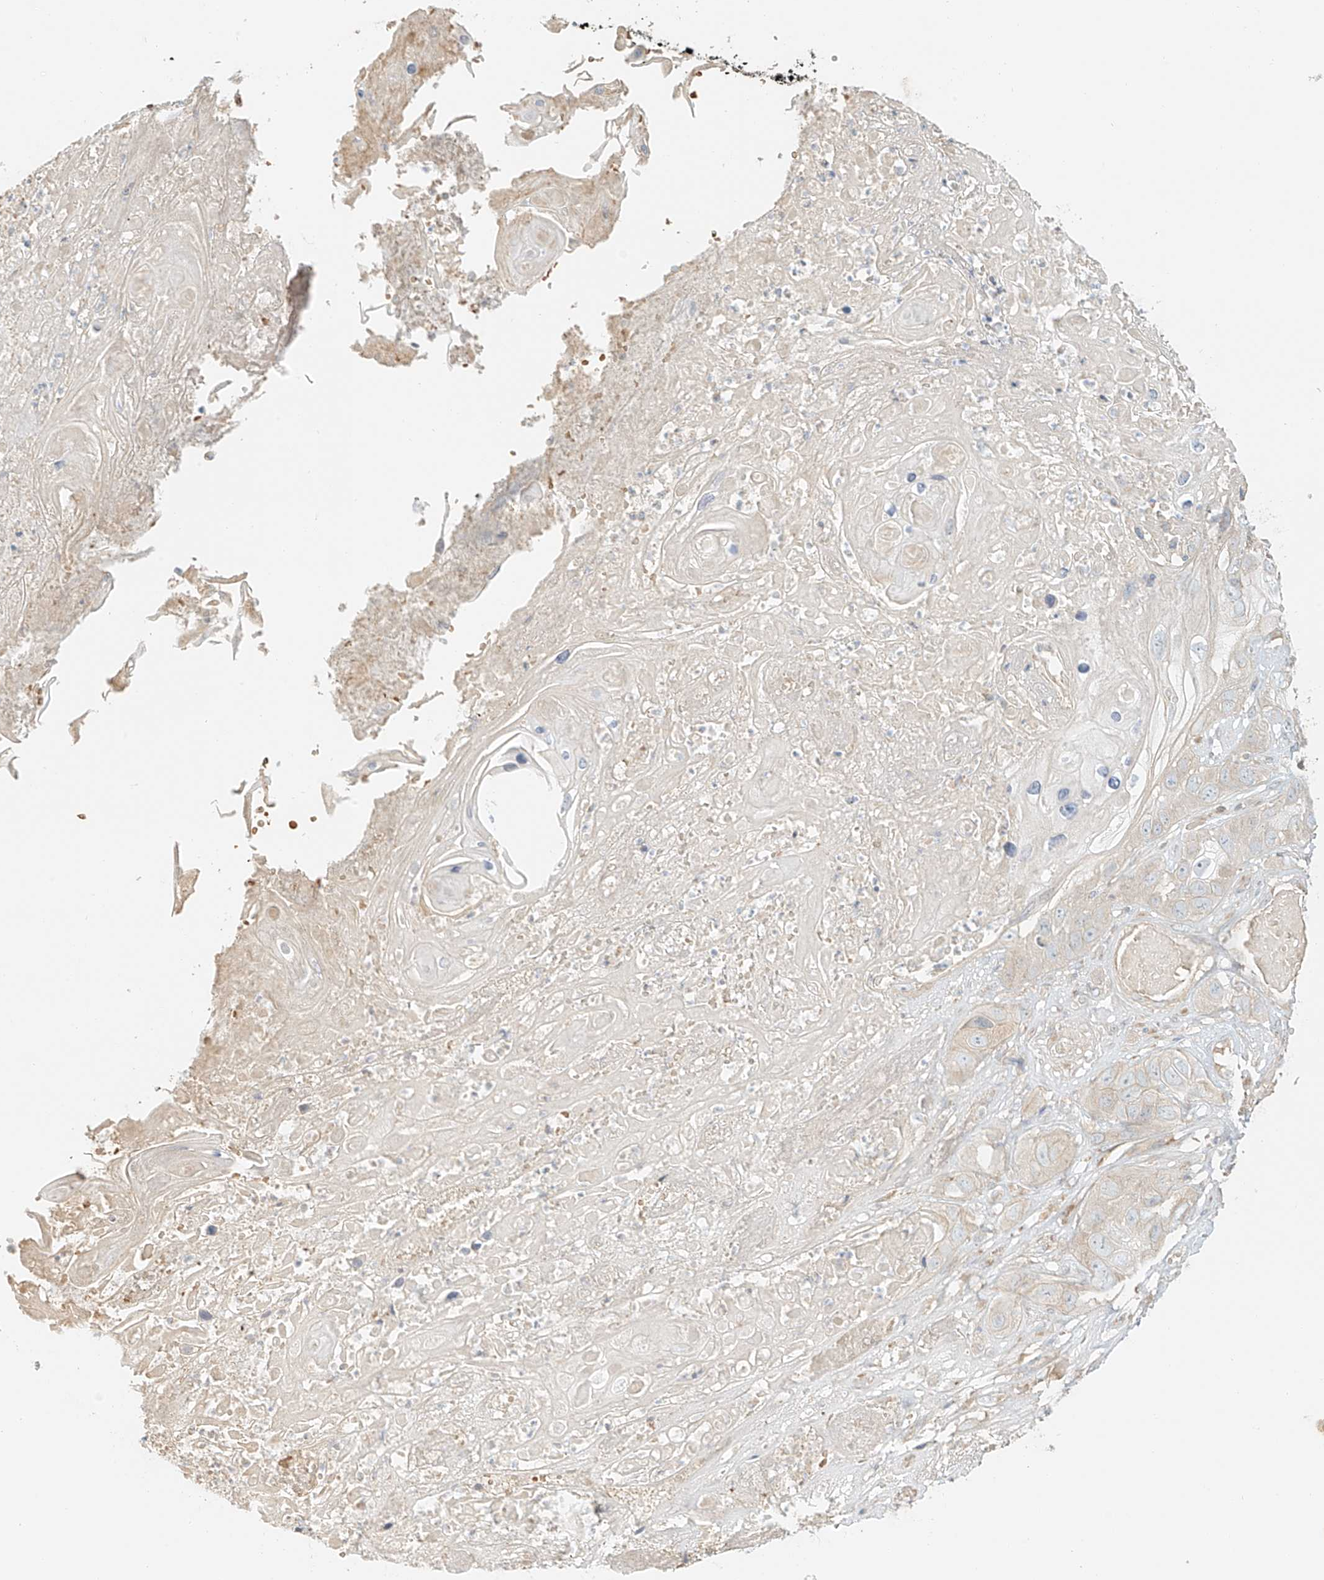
{"staining": {"intensity": "negative", "quantity": "none", "location": "none"}, "tissue": "skin cancer", "cell_type": "Tumor cells", "image_type": "cancer", "snomed": [{"axis": "morphology", "description": "Squamous cell carcinoma, NOS"}, {"axis": "topography", "description": "Skin"}], "caption": "IHC image of skin cancer (squamous cell carcinoma) stained for a protein (brown), which displays no staining in tumor cells. Brightfield microscopy of immunohistochemistry stained with DAB (brown) and hematoxylin (blue), captured at high magnification.", "gene": "UPK1B", "patient": {"sex": "male", "age": 55}}